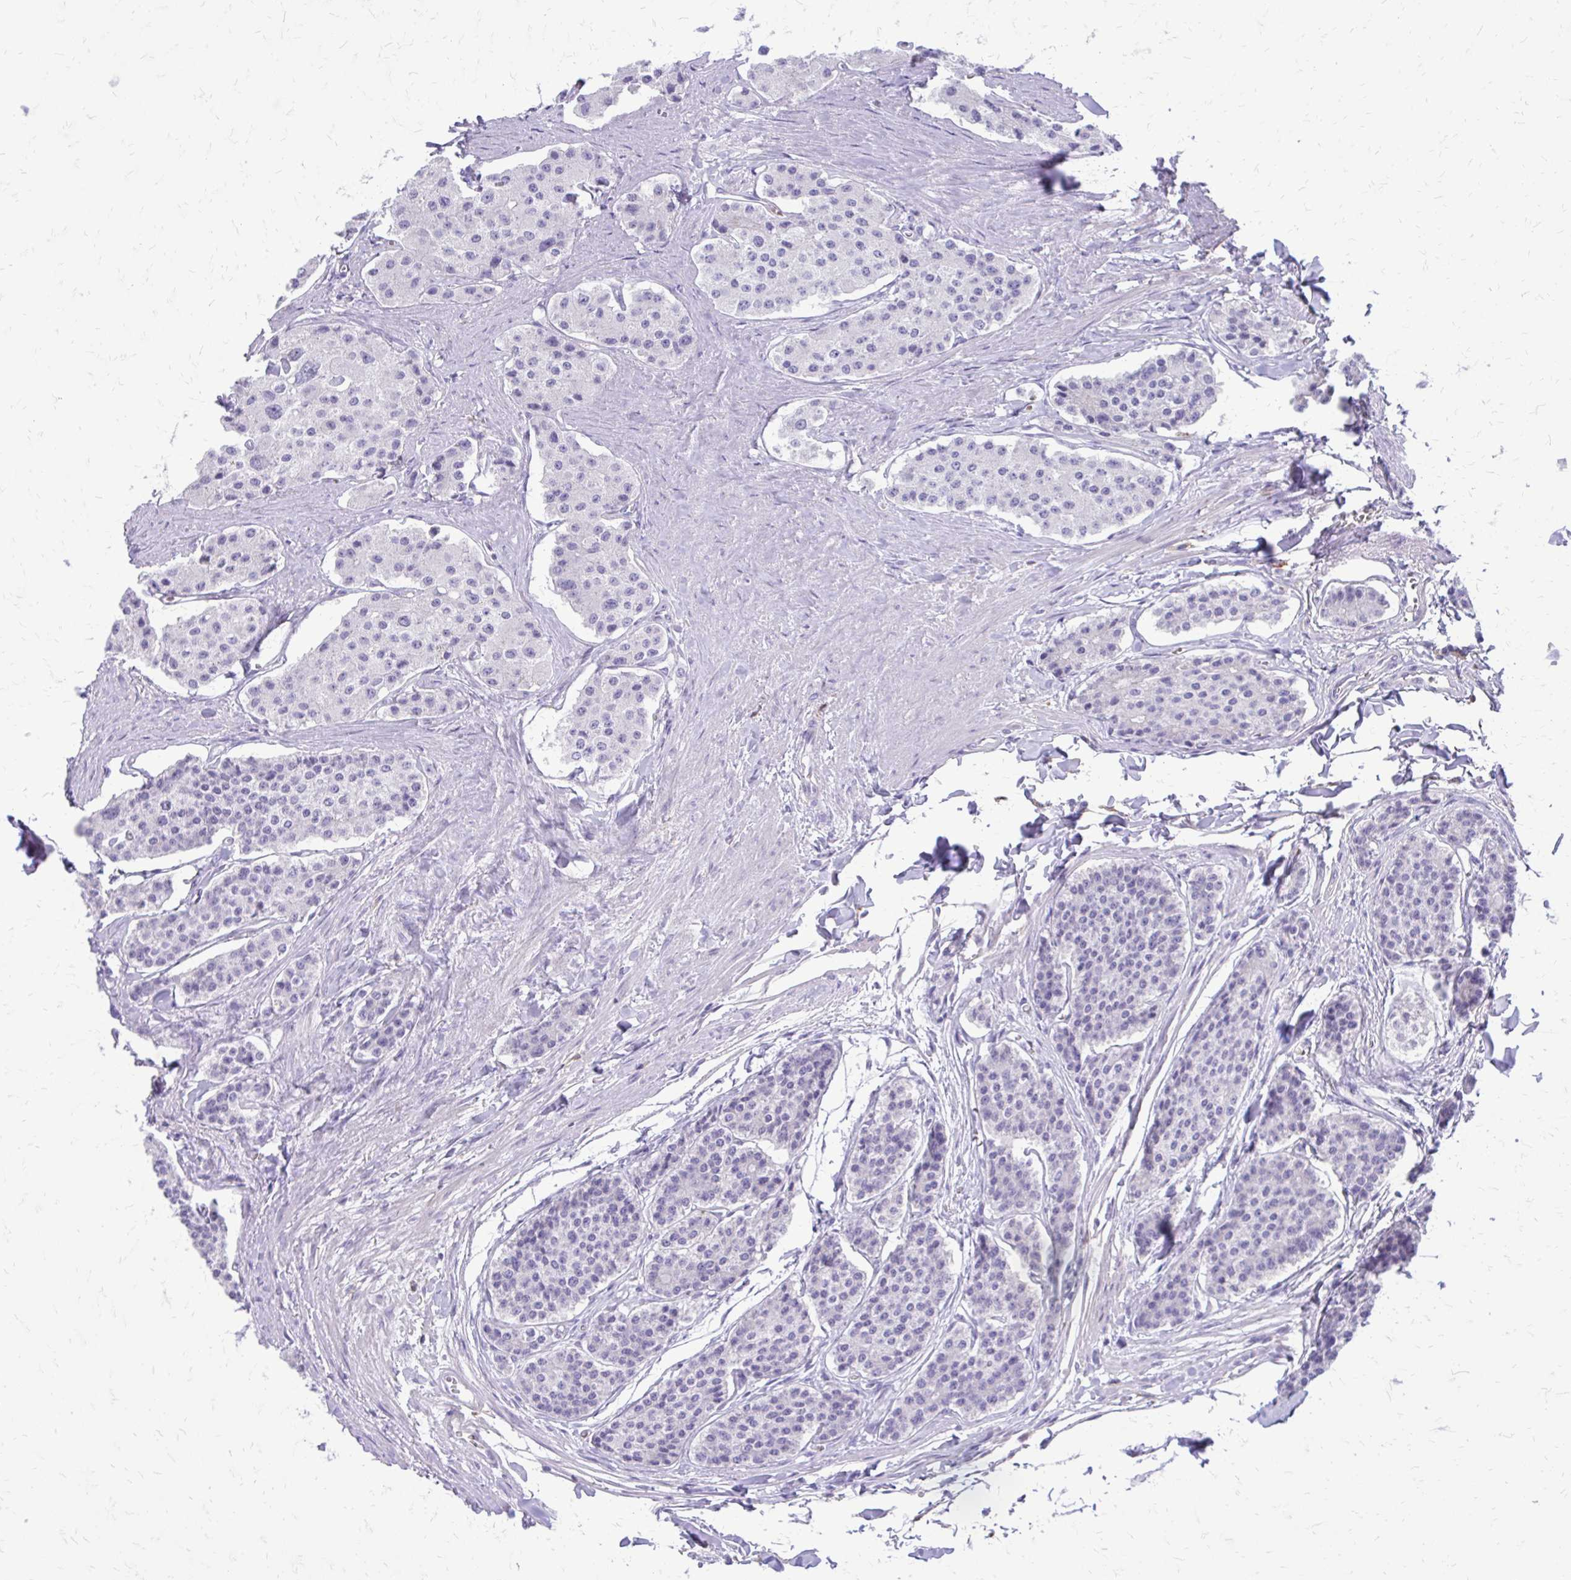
{"staining": {"intensity": "negative", "quantity": "none", "location": "none"}, "tissue": "carcinoid", "cell_type": "Tumor cells", "image_type": "cancer", "snomed": [{"axis": "morphology", "description": "Carcinoid, malignant, NOS"}, {"axis": "topography", "description": "Small intestine"}], "caption": "Immunohistochemical staining of human malignant carcinoid demonstrates no significant expression in tumor cells.", "gene": "SIGLEC11", "patient": {"sex": "female", "age": 65}}